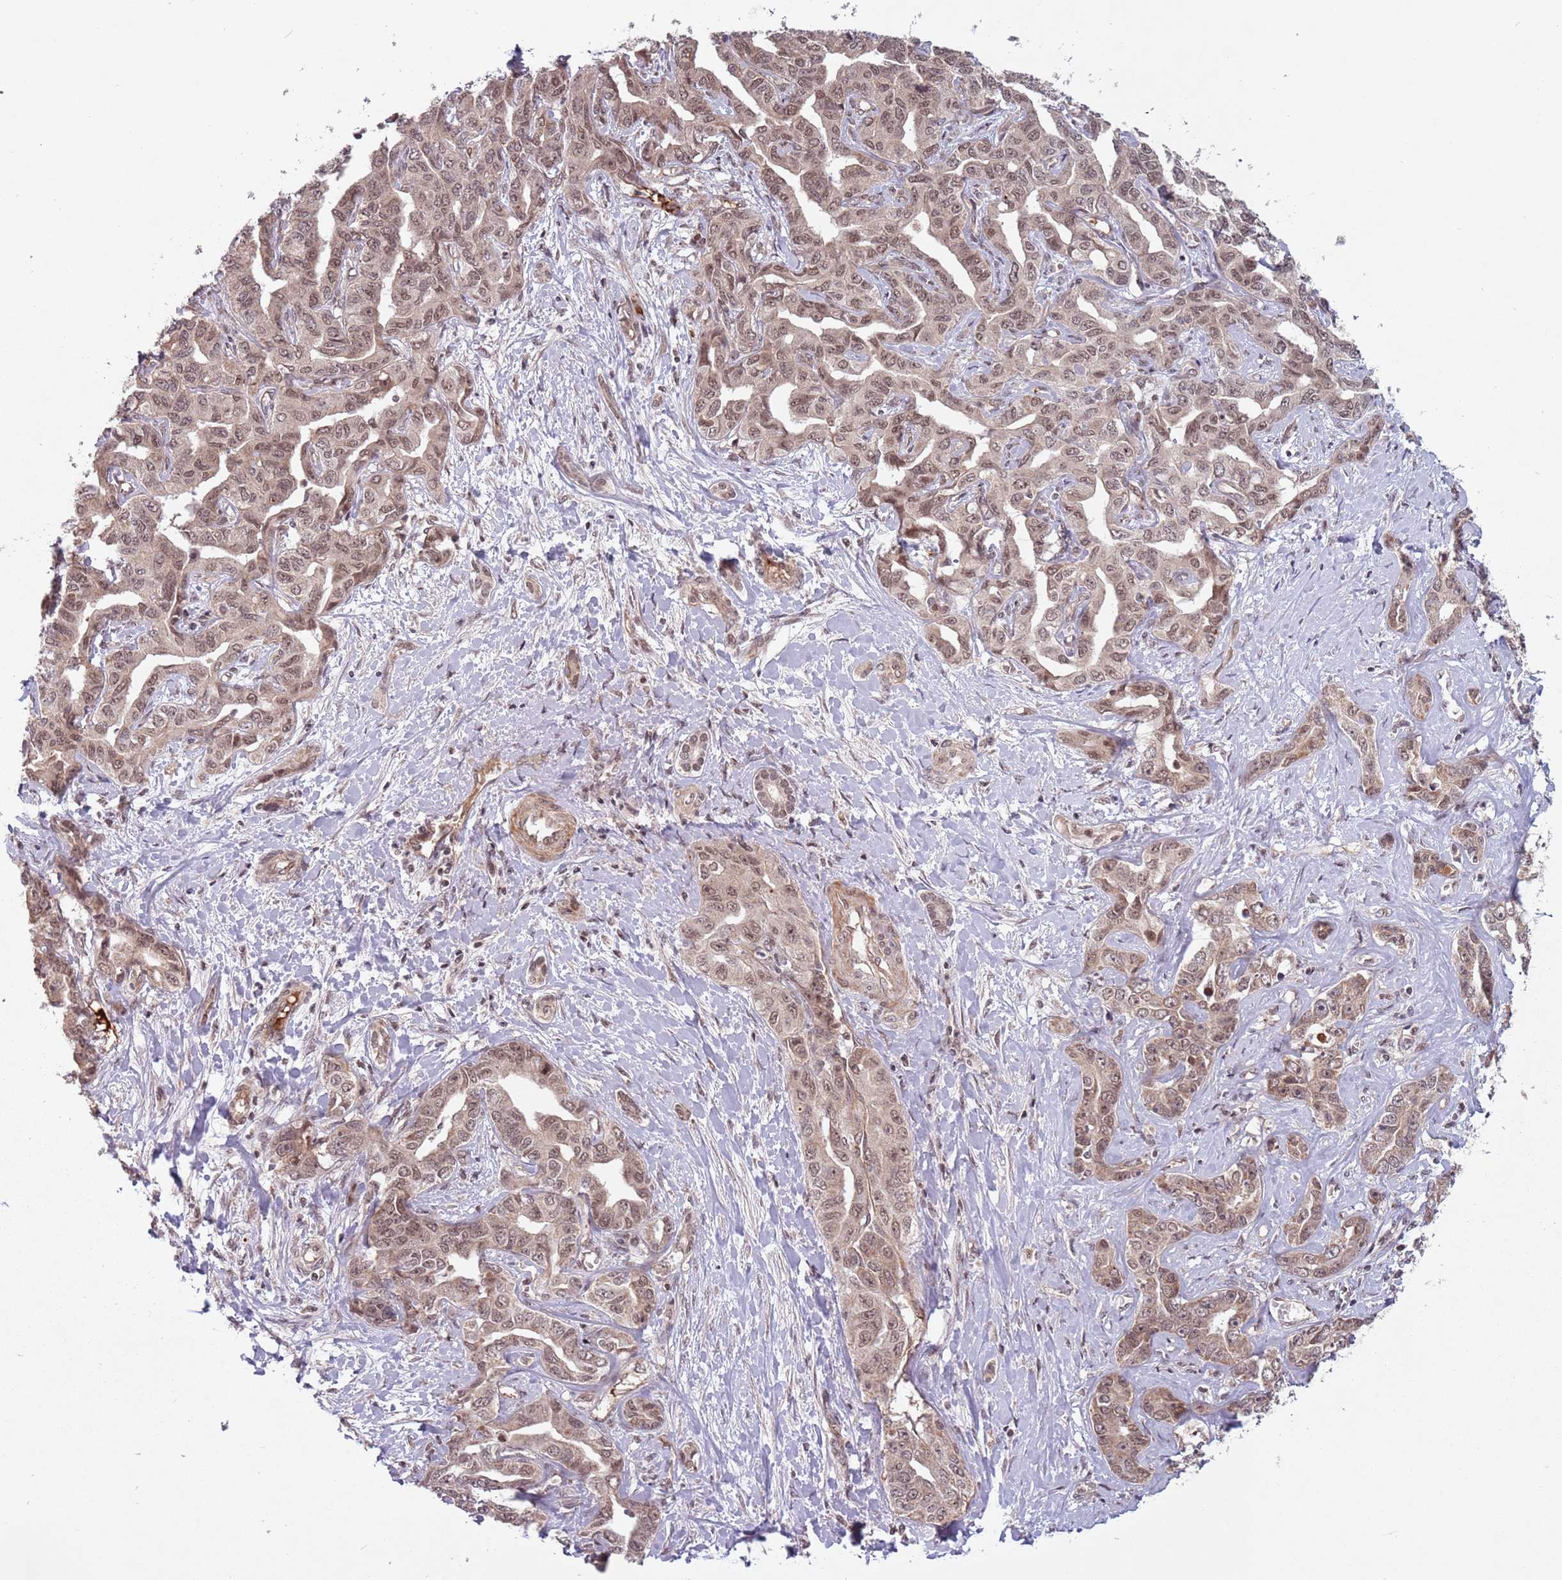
{"staining": {"intensity": "moderate", "quantity": ">75%", "location": "nuclear"}, "tissue": "liver cancer", "cell_type": "Tumor cells", "image_type": "cancer", "snomed": [{"axis": "morphology", "description": "Cholangiocarcinoma"}, {"axis": "topography", "description": "Liver"}], "caption": "Brown immunohistochemical staining in human liver cholangiocarcinoma shows moderate nuclear positivity in about >75% of tumor cells.", "gene": "SUDS3", "patient": {"sex": "male", "age": 59}}